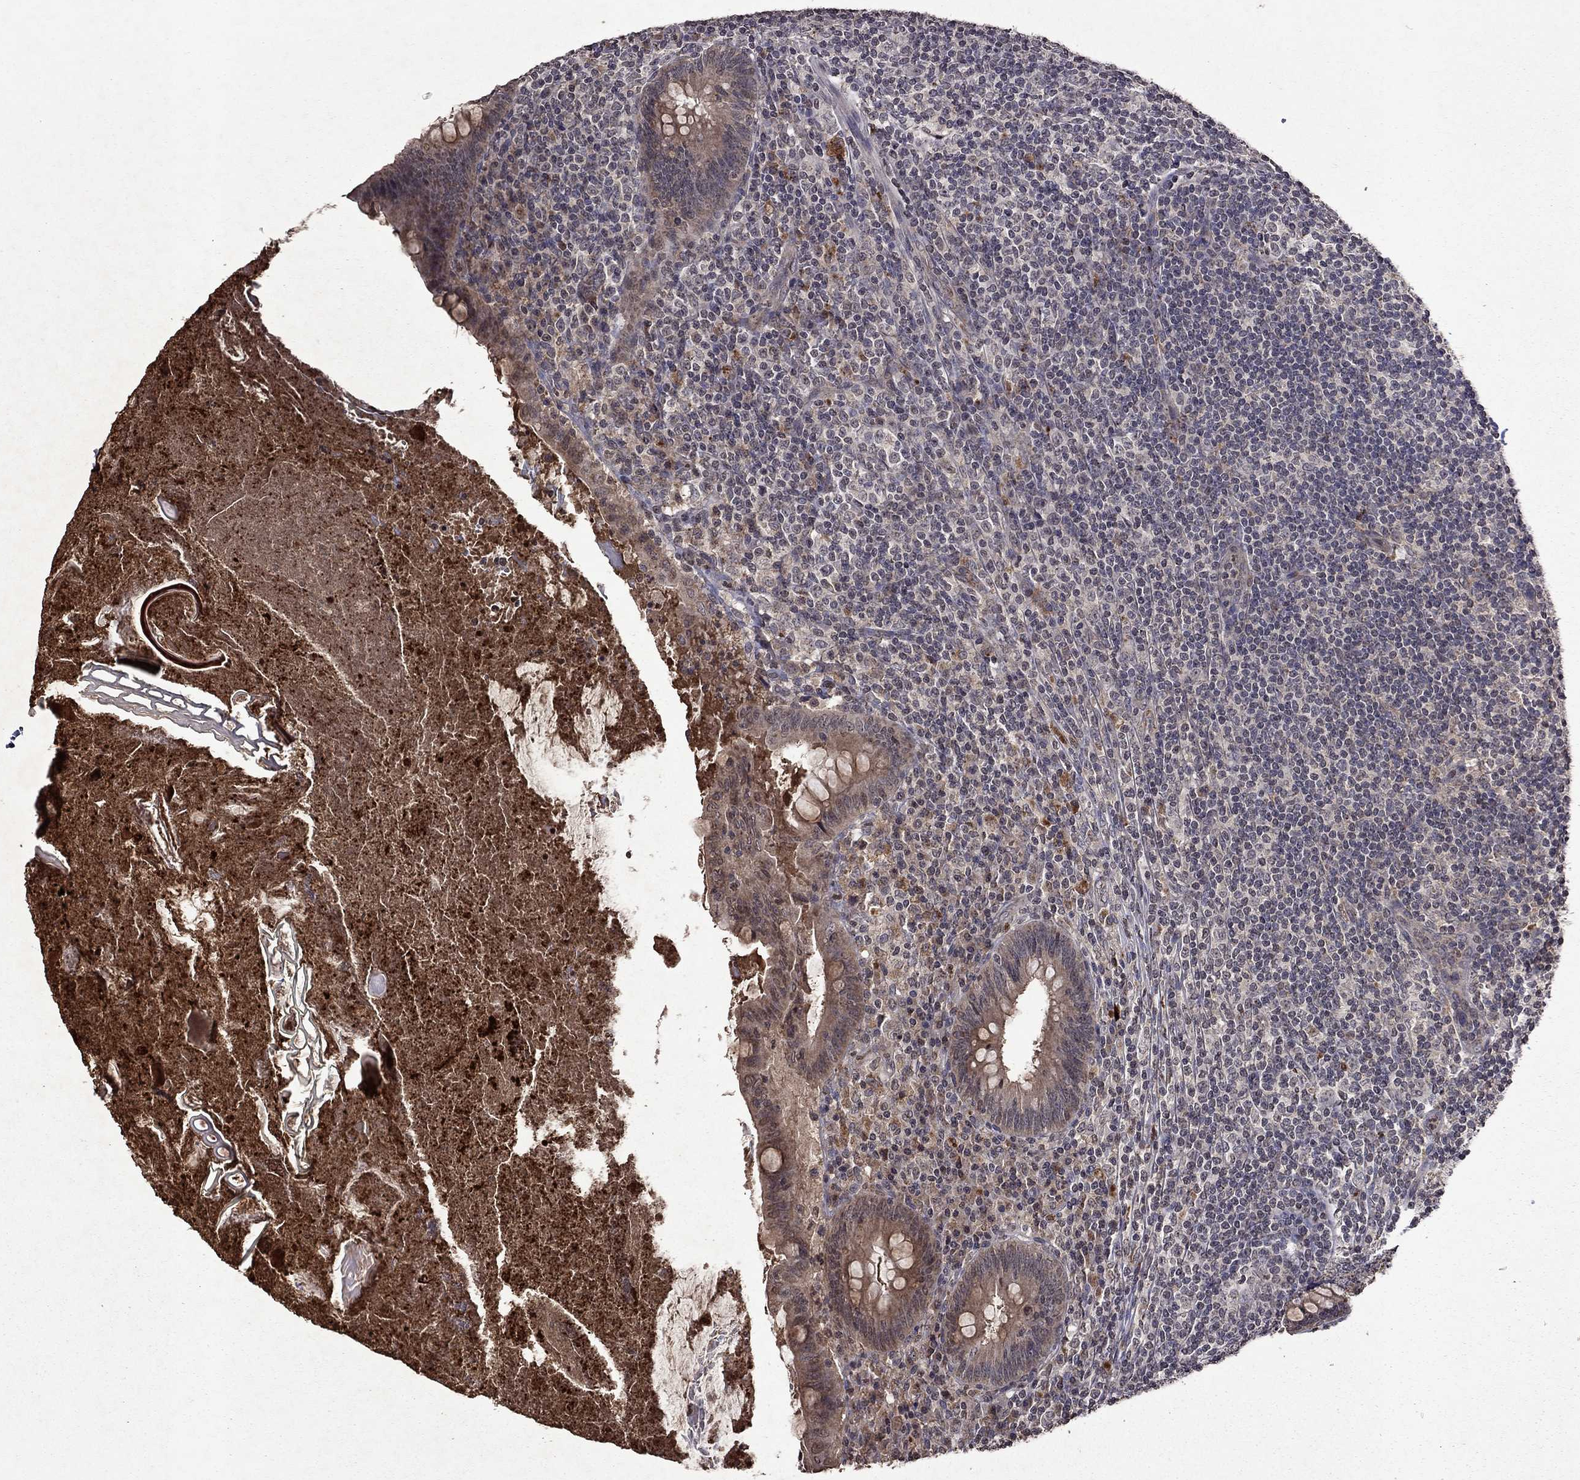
{"staining": {"intensity": "weak", "quantity": "<25%", "location": "cytoplasmic/membranous"}, "tissue": "appendix", "cell_type": "Glandular cells", "image_type": "normal", "snomed": [{"axis": "morphology", "description": "Normal tissue, NOS"}, {"axis": "topography", "description": "Appendix"}], "caption": "A high-resolution photomicrograph shows immunohistochemistry (IHC) staining of benign appendix, which exhibits no significant staining in glandular cells.", "gene": "NLGN1", "patient": {"sex": "male", "age": 47}}